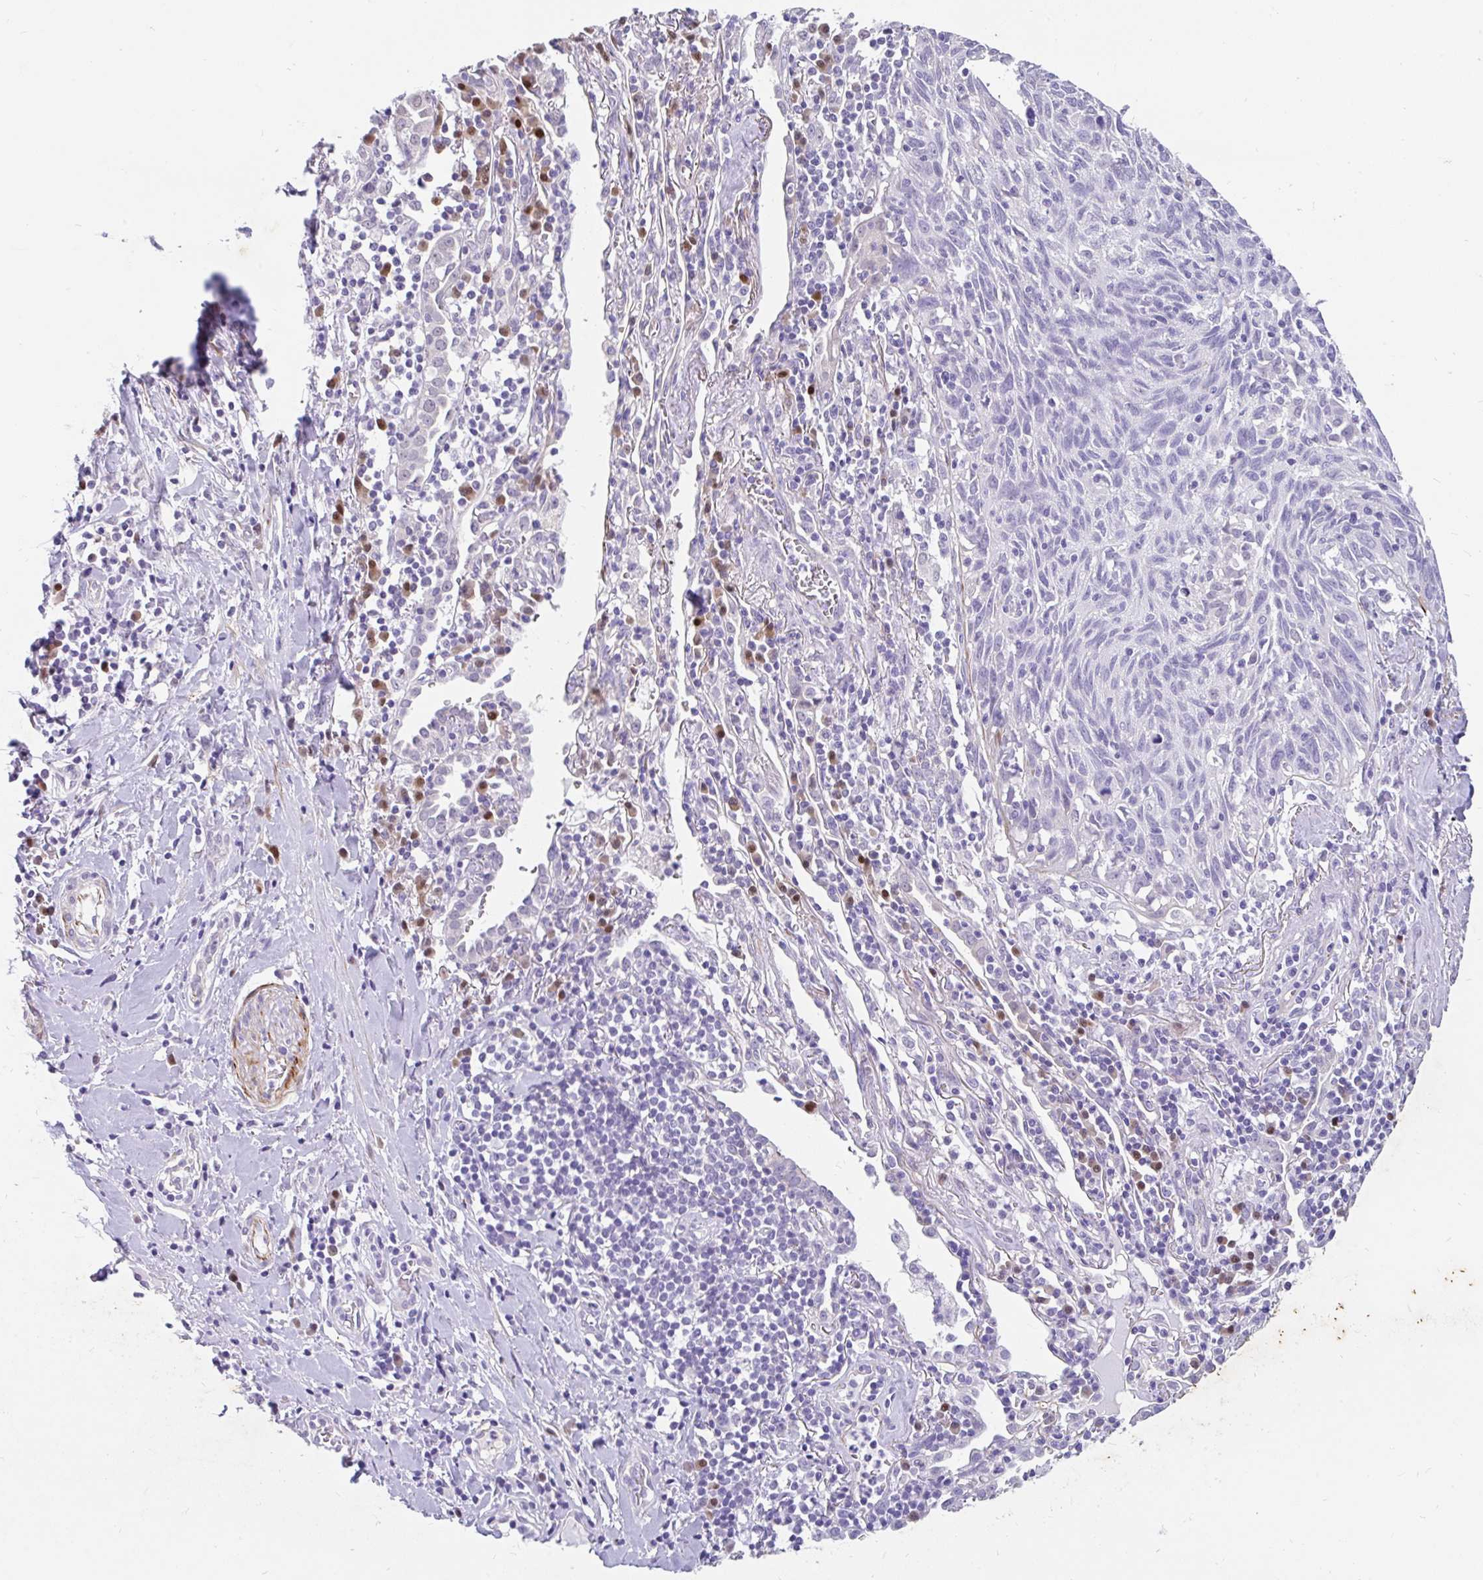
{"staining": {"intensity": "negative", "quantity": "none", "location": "none"}, "tissue": "lung cancer", "cell_type": "Tumor cells", "image_type": "cancer", "snomed": [{"axis": "morphology", "description": "Squamous cell carcinoma, NOS"}, {"axis": "topography", "description": "Lung"}], "caption": "Squamous cell carcinoma (lung) stained for a protein using immunohistochemistry (IHC) exhibits no expression tumor cells.", "gene": "EML5", "patient": {"sex": "female", "age": 66}}